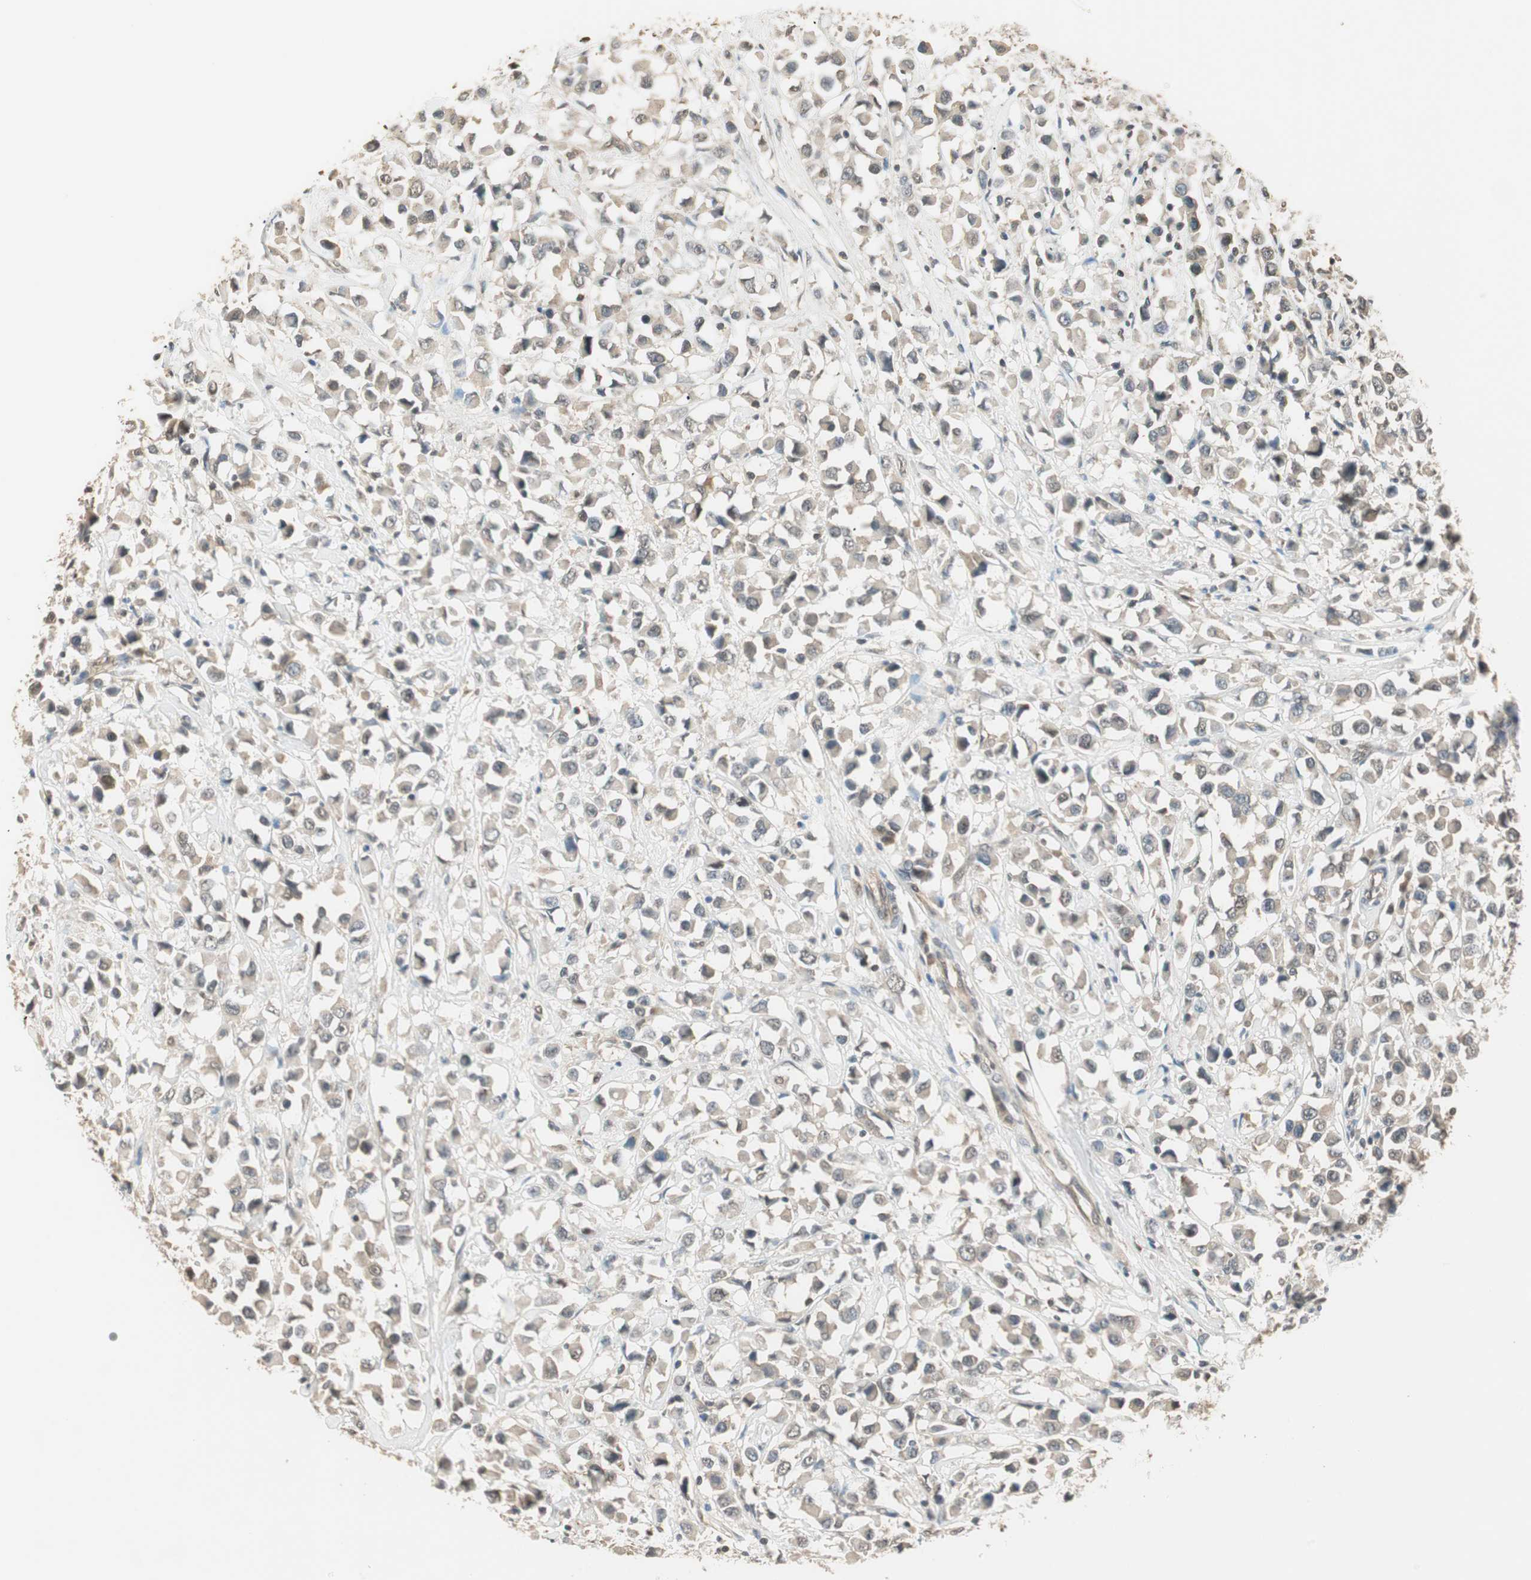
{"staining": {"intensity": "weak", "quantity": ">75%", "location": "cytoplasmic/membranous"}, "tissue": "breast cancer", "cell_type": "Tumor cells", "image_type": "cancer", "snomed": [{"axis": "morphology", "description": "Duct carcinoma"}, {"axis": "topography", "description": "Breast"}], "caption": "Immunohistochemistry (IHC) photomicrograph of intraductal carcinoma (breast) stained for a protein (brown), which shows low levels of weak cytoplasmic/membranous expression in about >75% of tumor cells.", "gene": "USP5", "patient": {"sex": "female", "age": 61}}